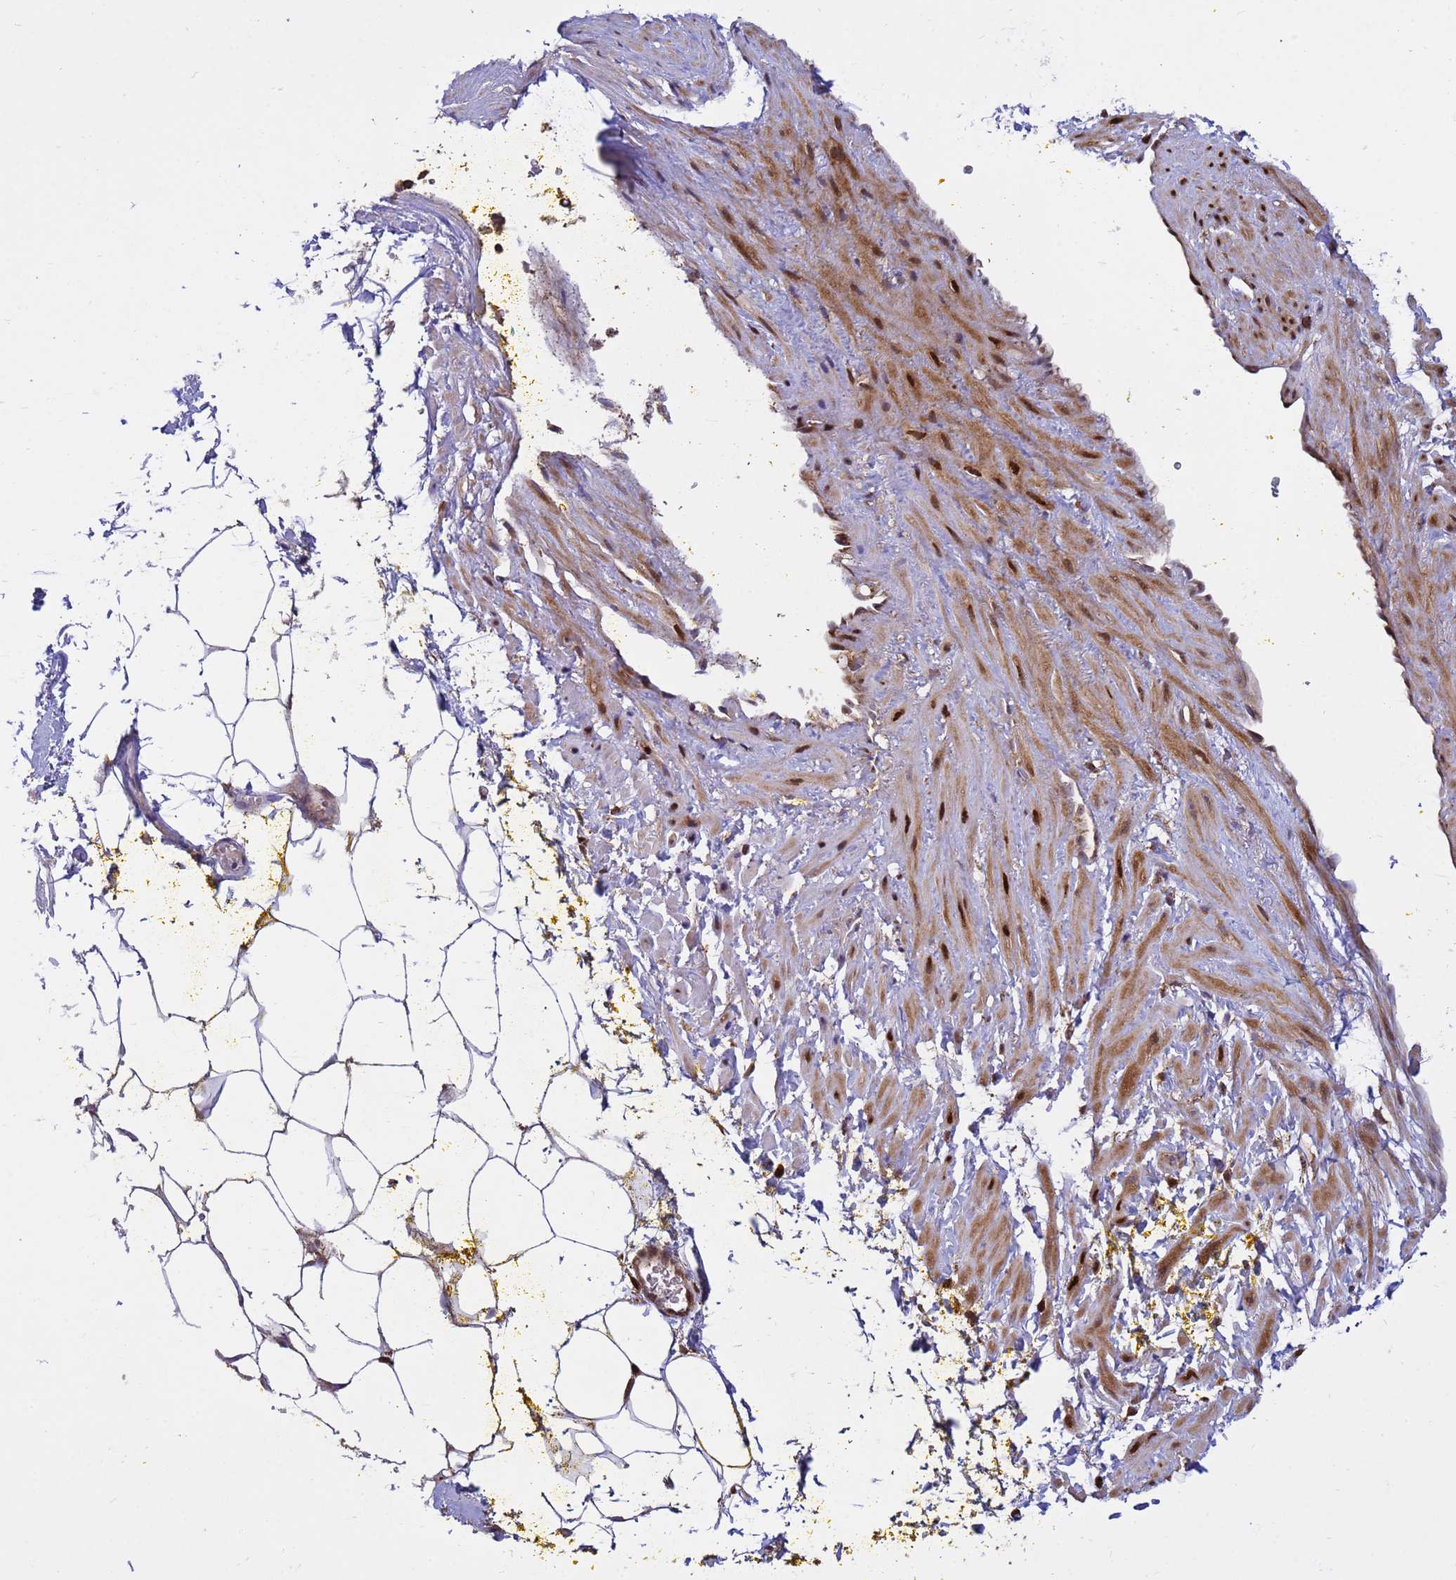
{"staining": {"intensity": "moderate", "quantity": "<25%", "location": "cytoplasmic/membranous"}, "tissue": "adipose tissue", "cell_type": "Adipocytes", "image_type": "normal", "snomed": [{"axis": "morphology", "description": "Normal tissue, NOS"}, {"axis": "morphology", "description": "Adenocarcinoma, Low grade"}, {"axis": "topography", "description": "Prostate"}, {"axis": "topography", "description": "Peripheral nerve tissue"}], "caption": "Immunohistochemical staining of normal adipose tissue displays low levels of moderate cytoplasmic/membranous expression in approximately <25% of adipocytes.", "gene": "TUBGCP3", "patient": {"sex": "male", "age": 63}}